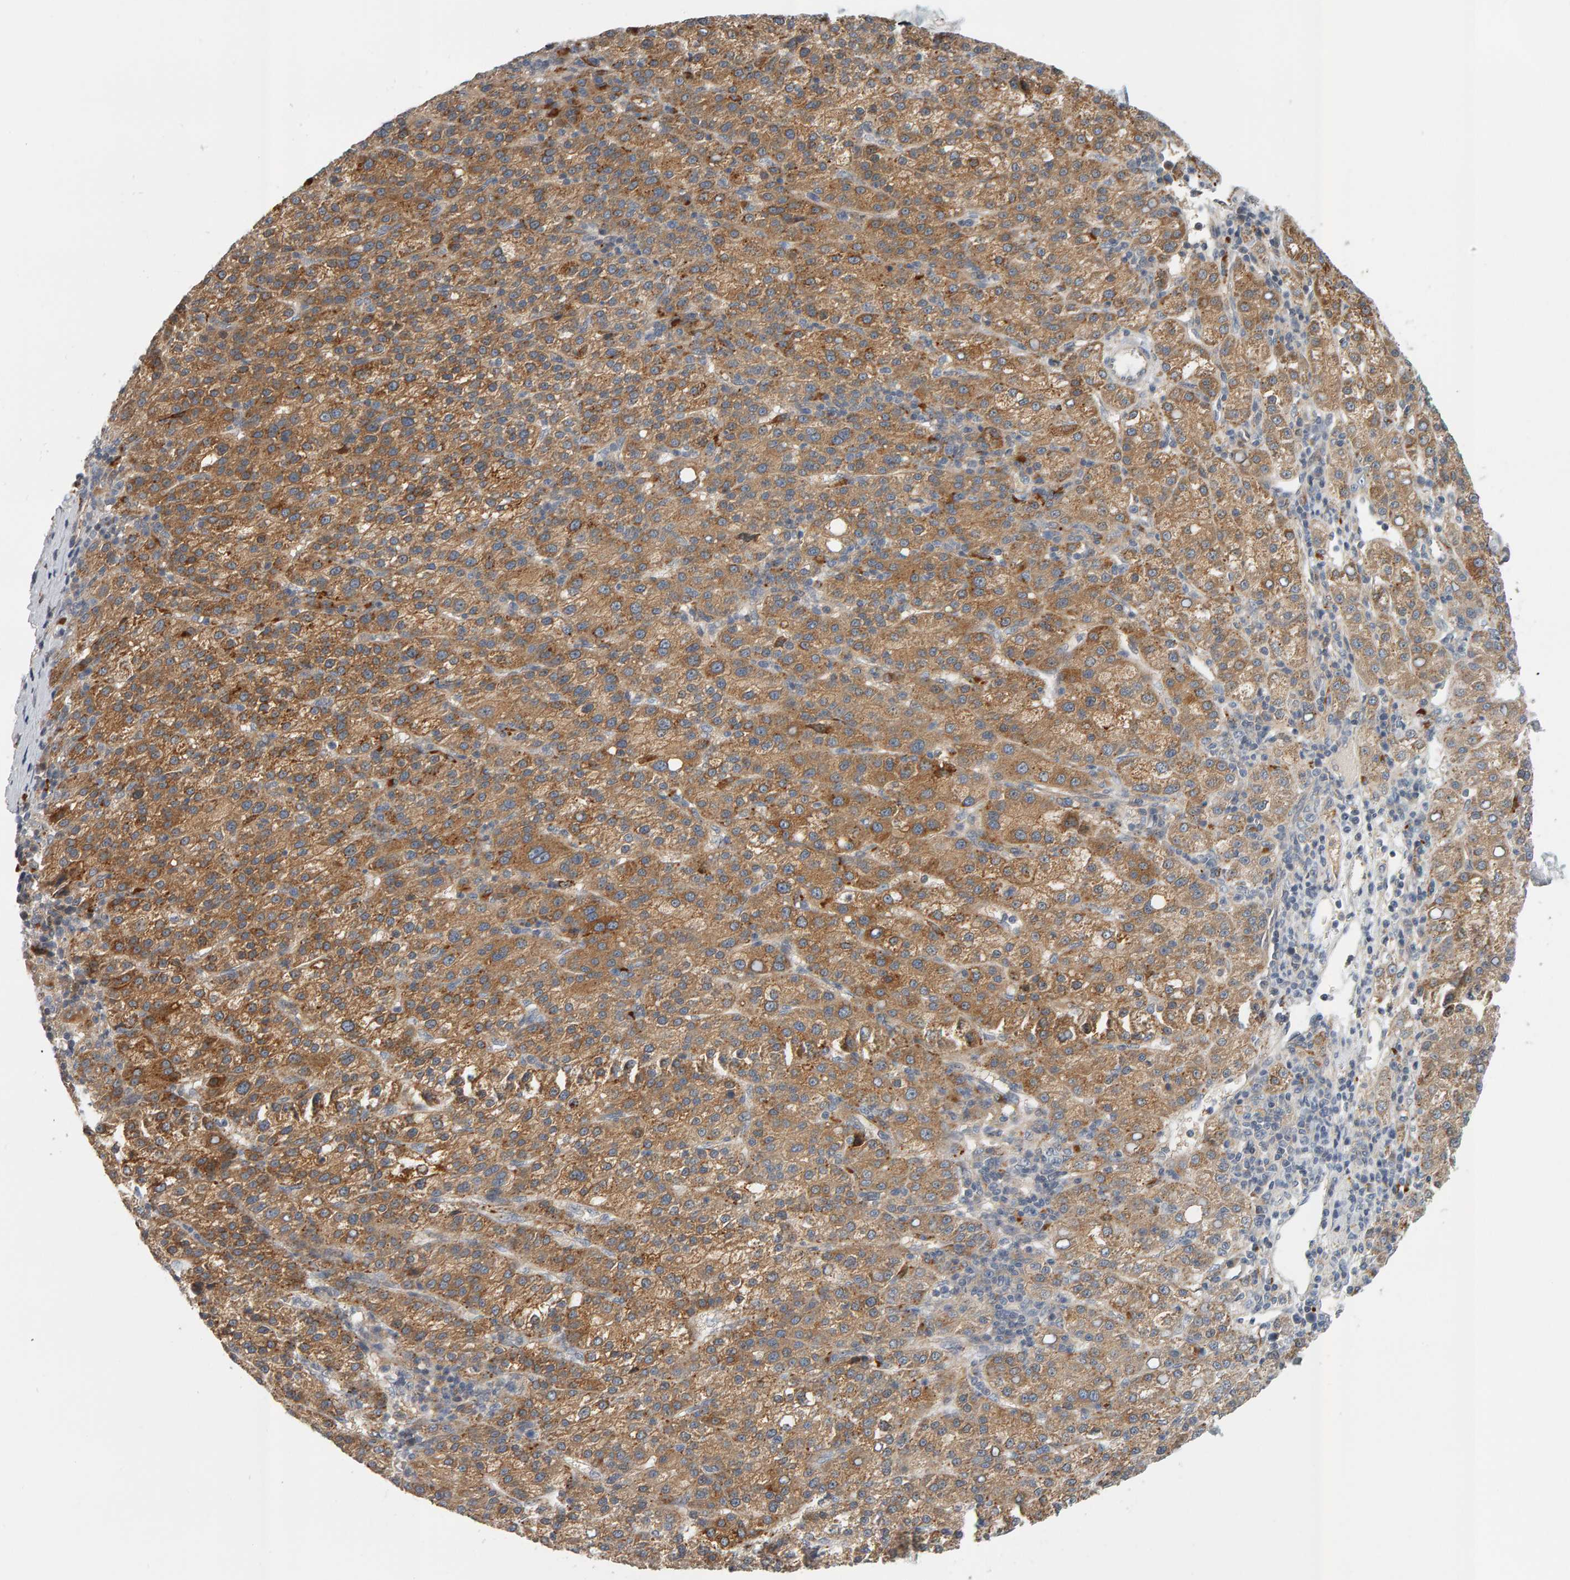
{"staining": {"intensity": "moderate", "quantity": ">75%", "location": "cytoplasmic/membranous"}, "tissue": "liver cancer", "cell_type": "Tumor cells", "image_type": "cancer", "snomed": [{"axis": "morphology", "description": "Carcinoma, Hepatocellular, NOS"}, {"axis": "topography", "description": "Liver"}], "caption": "A photomicrograph of liver cancer stained for a protein shows moderate cytoplasmic/membranous brown staining in tumor cells. Immunohistochemistry stains the protein of interest in brown and the nuclei are stained blue.", "gene": "ZNF160", "patient": {"sex": "female", "age": 58}}